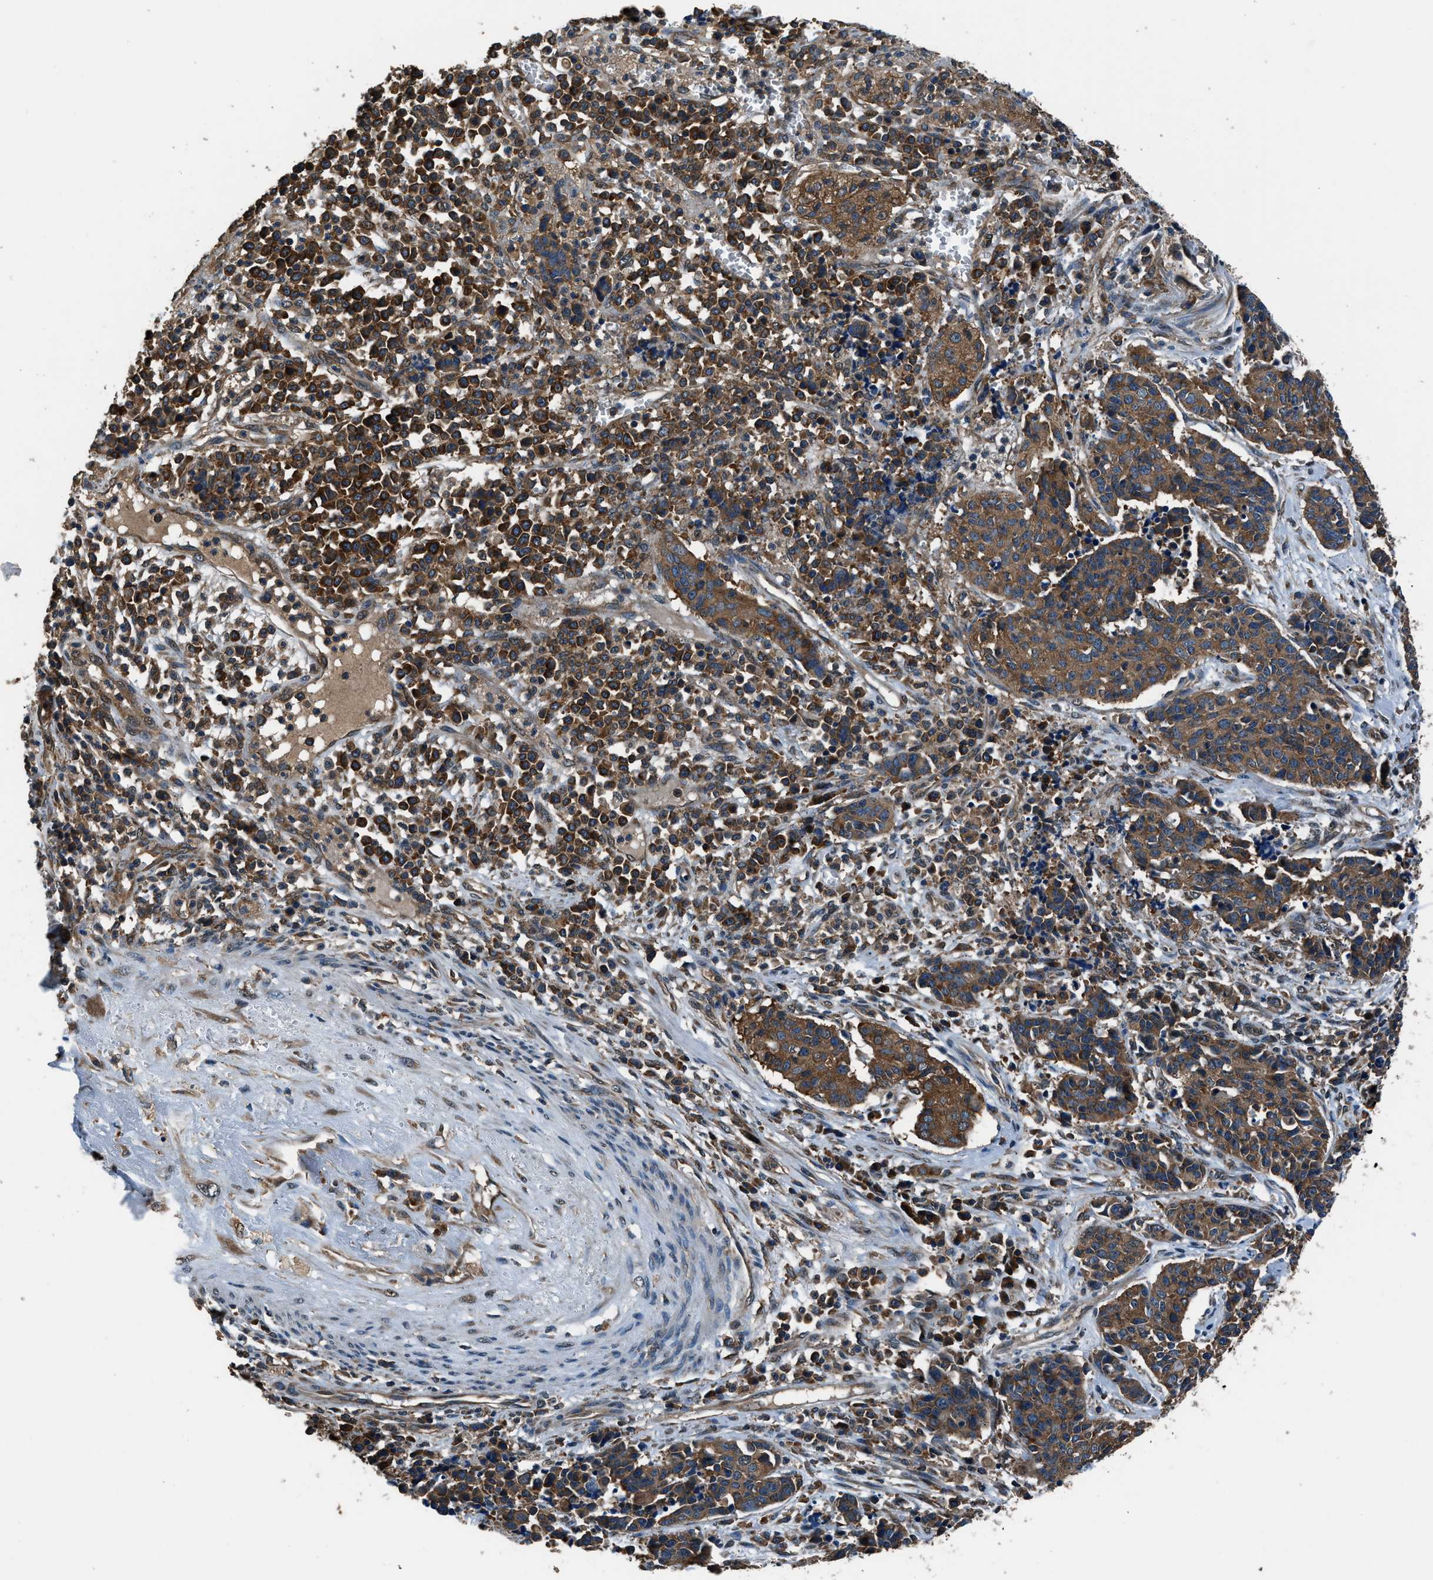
{"staining": {"intensity": "moderate", "quantity": ">75%", "location": "cytoplasmic/membranous"}, "tissue": "cervical cancer", "cell_type": "Tumor cells", "image_type": "cancer", "snomed": [{"axis": "morphology", "description": "Squamous cell carcinoma, NOS"}, {"axis": "topography", "description": "Cervix"}], "caption": "DAB (3,3'-diaminobenzidine) immunohistochemical staining of cervical cancer (squamous cell carcinoma) demonstrates moderate cytoplasmic/membranous protein positivity in approximately >75% of tumor cells.", "gene": "ARFGAP2", "patient": {"sex": "female", "age": 35}}